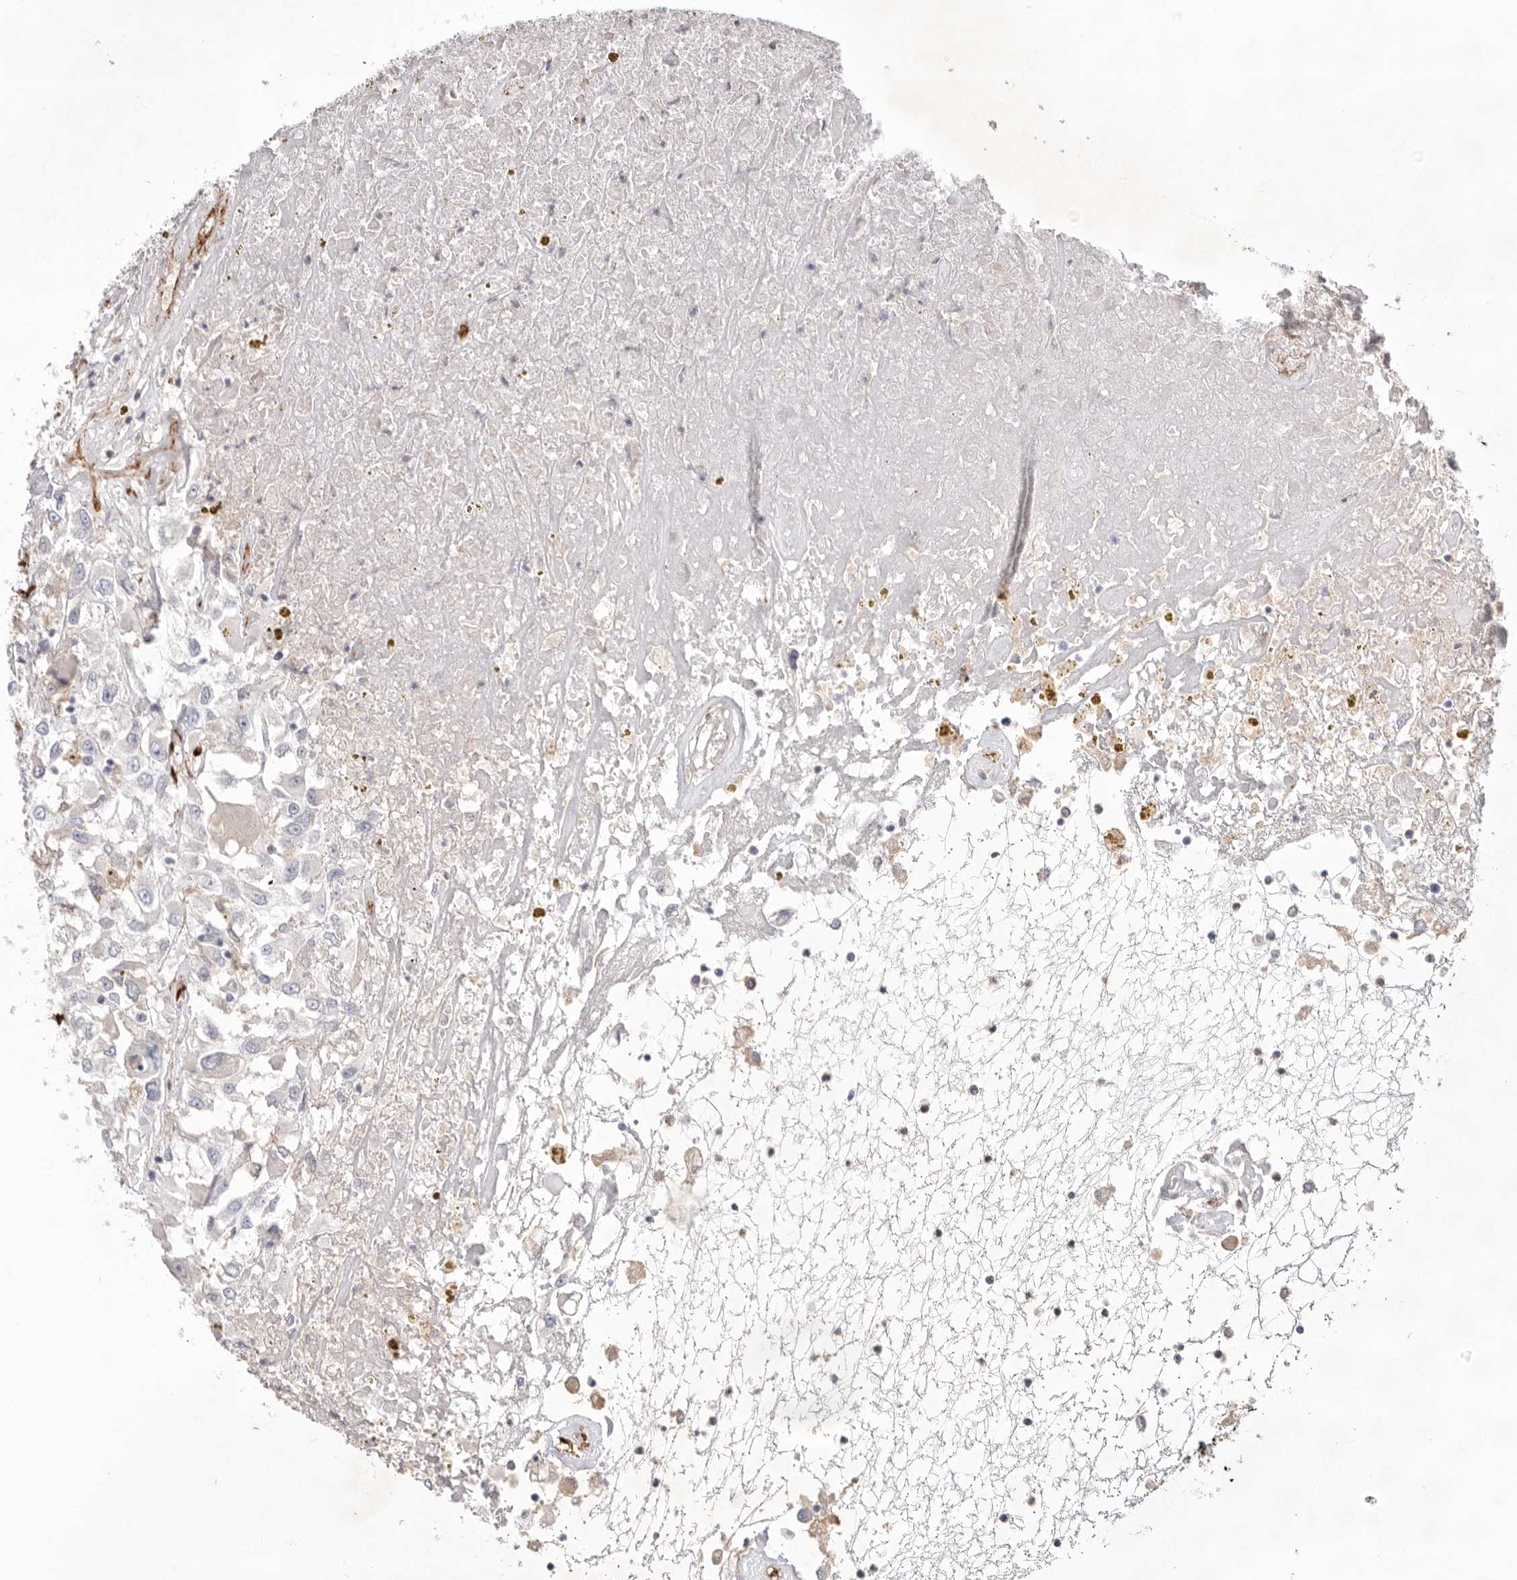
{"staining": {"intensity": "negative", "quantity": "none", "location": "none"}, "tissue": "renal cancer", "cell_type": "Tumor cells", "image_type": "cancer", "snomed": [{"axis": "morphology", "description": "Adenocarcinoma, NOS"}, {"axis": "topography", "description": "Kidney"}], "caption": "High power microscopy image of an immunohistochemistry micrograph of renal cancer (adenocarcinoma), revealing no significant expression in tumor cells.", "gene": "LRRC66", "patient": {"sex": "female", "age": 52}}